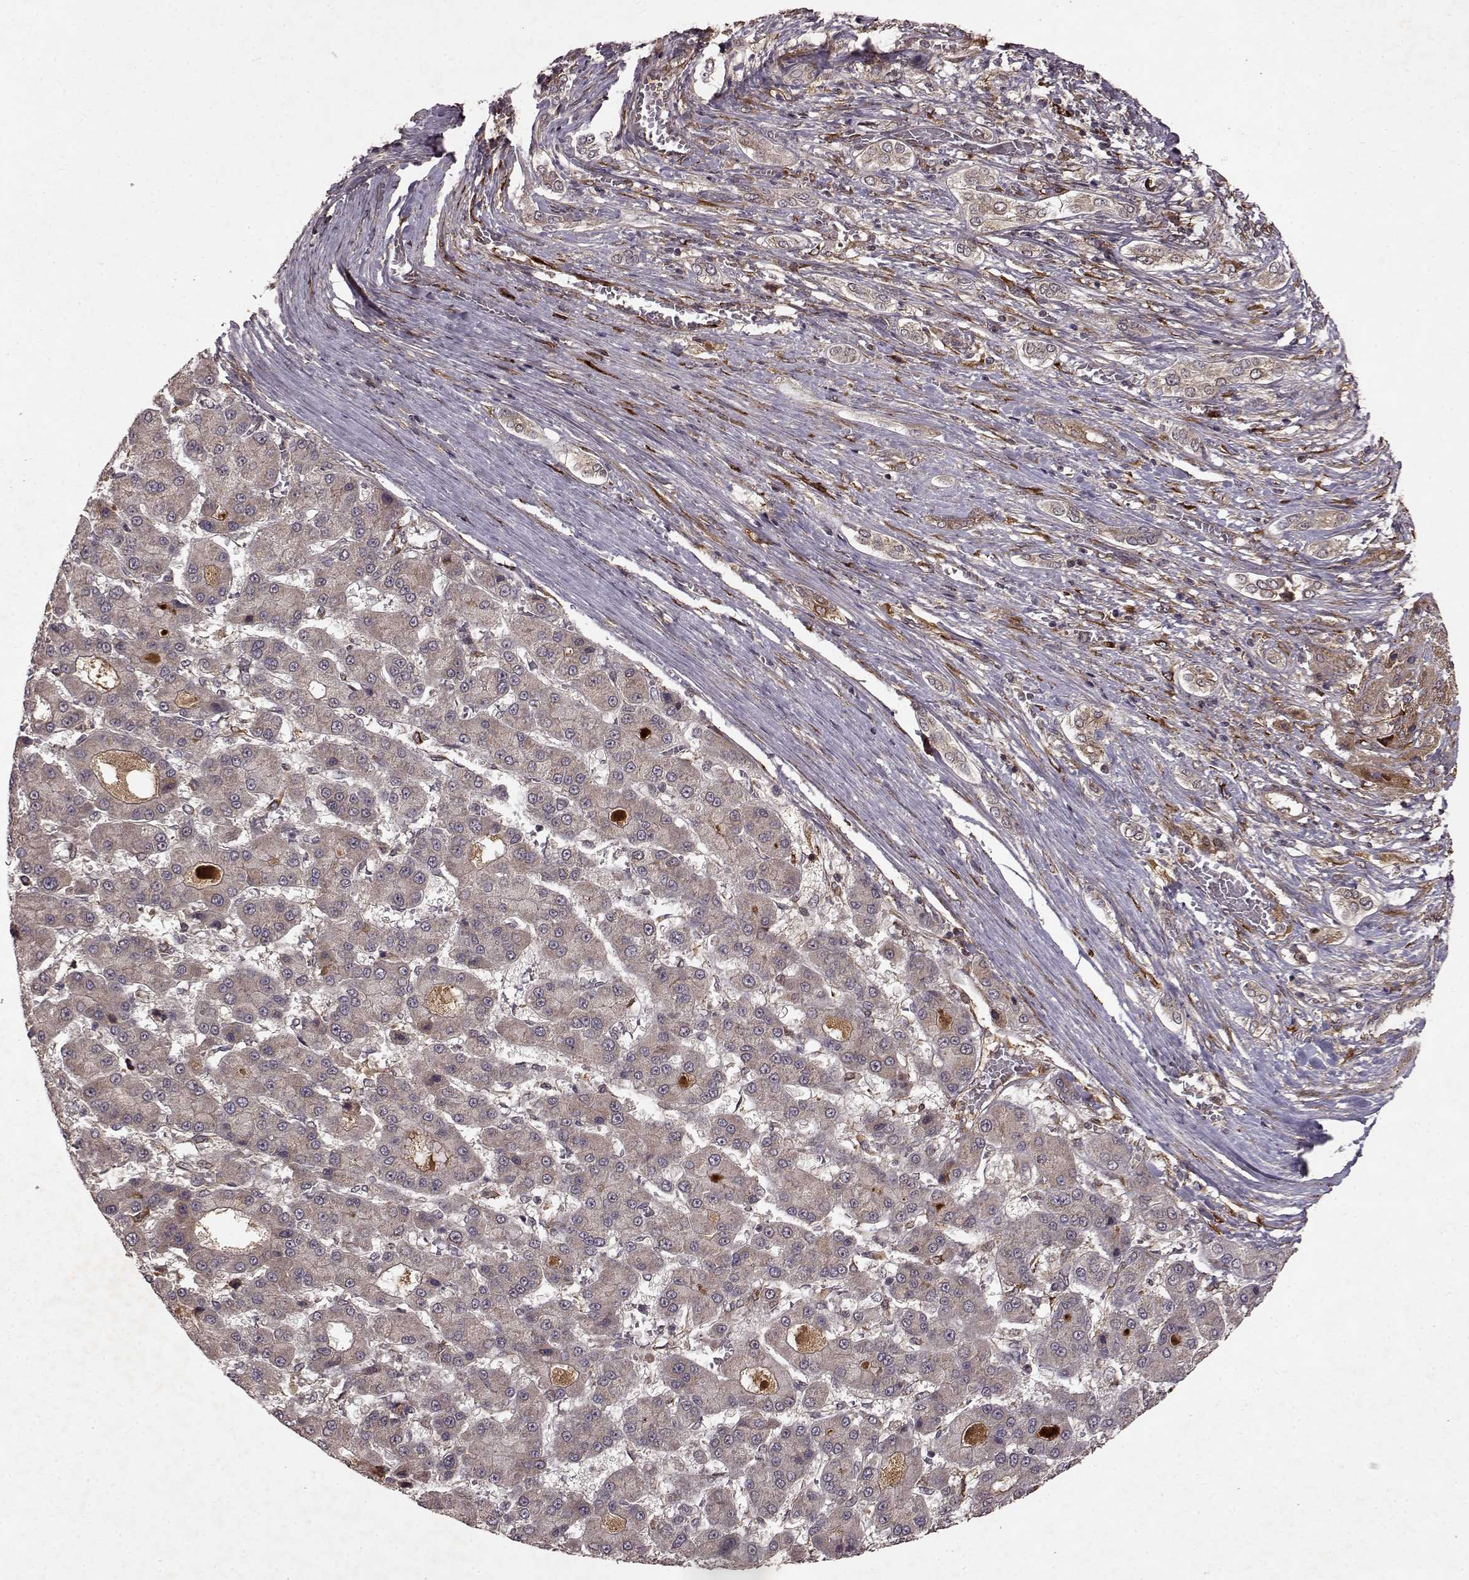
{"staining": {"intensity": "weak", "quantity": "25%-75%", "location": "cytoplasmic/membranous"}, "tissue": "liver cancer", "cell_type": "Tumor cells", "image_type": "cancer", "snomed": [{"axis": "morphology", "description": "Carcinoma, Hepatocellular, NOS"}, {"axis": "topography", "description": "Liver"}], "caption": "IHC (DAB (3,3'-diaminobenzidine)) staining of liver cancer reveals weak cytoplasmic/membranous protein positivity in approximately 25%-75% of tumor cells.", "gene": "FSTL1", "patient": {"sex": "male", "age": 70}}